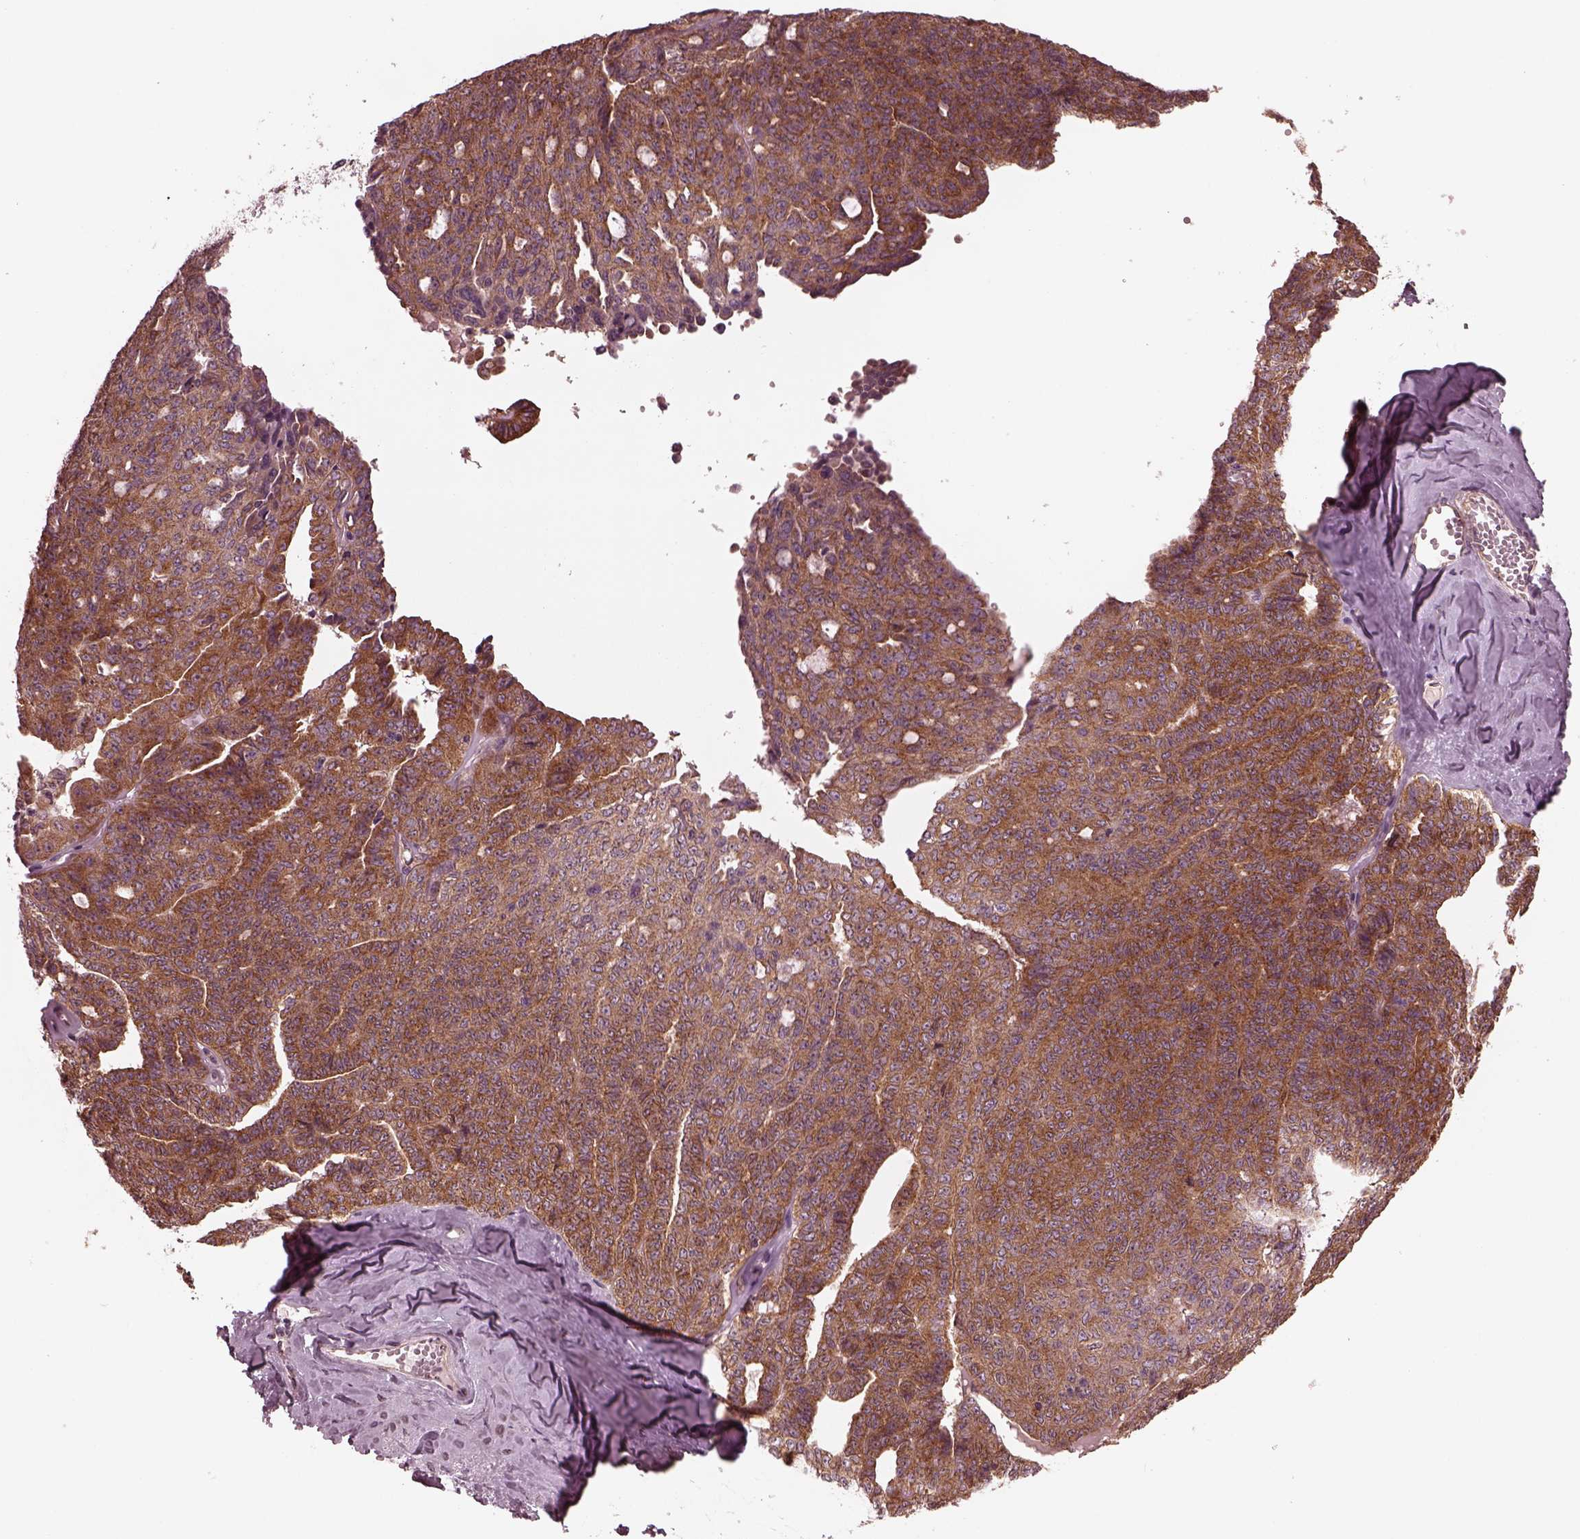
{"staining": {"intensity": "strong", "quantity": ">75%", "location": "cytoplasmic/membranous"}, "tissue": "ovarian cancer", "cell_type": "Tumor cells", "image_type": "cancer", "snomed": [{"axis": "morphology", "description": "Cystadenocarcinoma, serous, NOS"}, {"axis": "topography", "description": "Ovary"}], "caption": "Immunohistochemistry image of neoplastic tissue: human ovarian cancer stained using IHC demonstrates high levels of strong protein expression localized specifically in the cytoplasmic/membranous of tumor cells, appearing as a cytoplasmic/membranous brown color.", "gene": "TUBG1", "patient": {"sex": "female", "age": 71}}